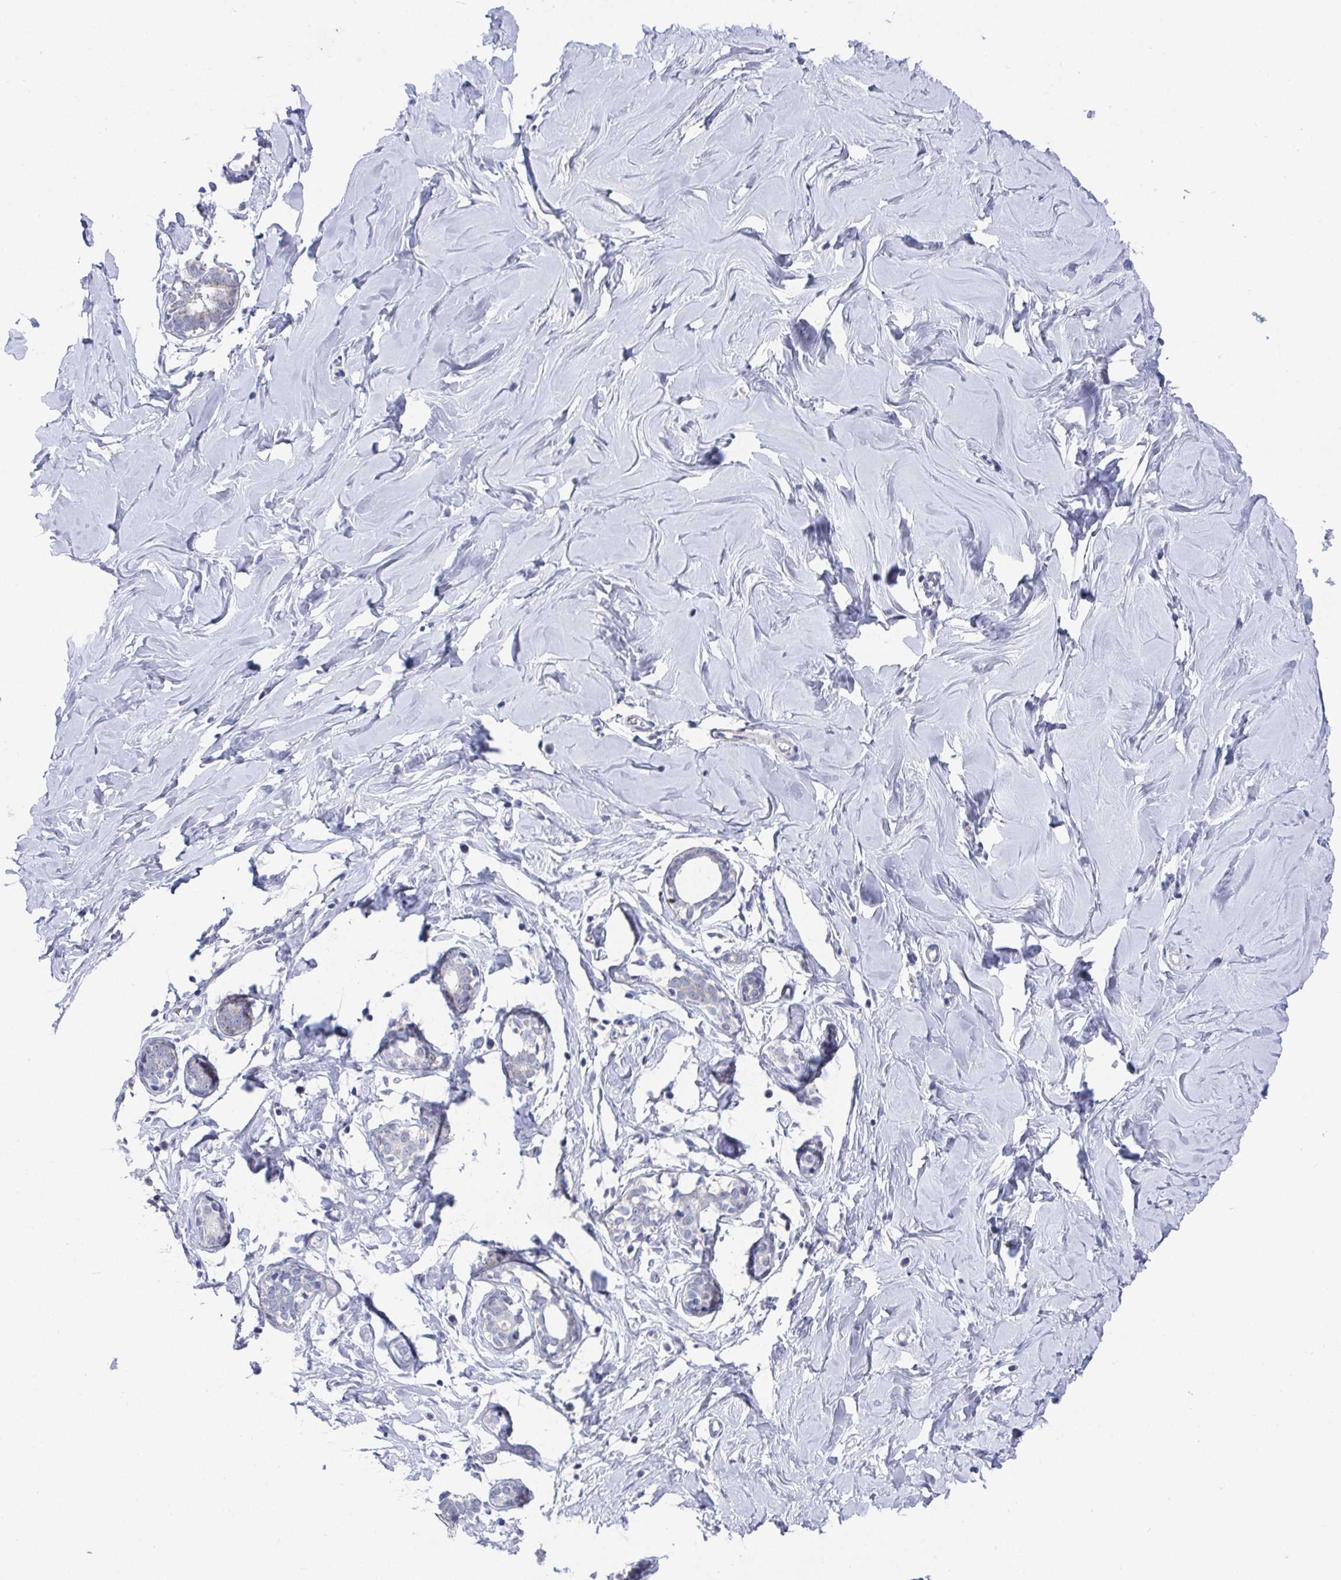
{"staining": {"intensity": "negative", "quantity": "none", "location": "none"}, "tissue": "breast", "cell_type": "Adipocytes", "image_type": "normal", "snomed": [{"axis": "morphology", "description": "Normal tissue, NOS"}, {"axis": "topography", "description": "Breast"}], "caption": "Immunohistochemistry (IHC) histopathology image of normal breast stained for a protein (brown), which reveals no positivity in adipocytes.", "gene": "ATP5F1C", "patient": {"sex": "female", "age": 27}}